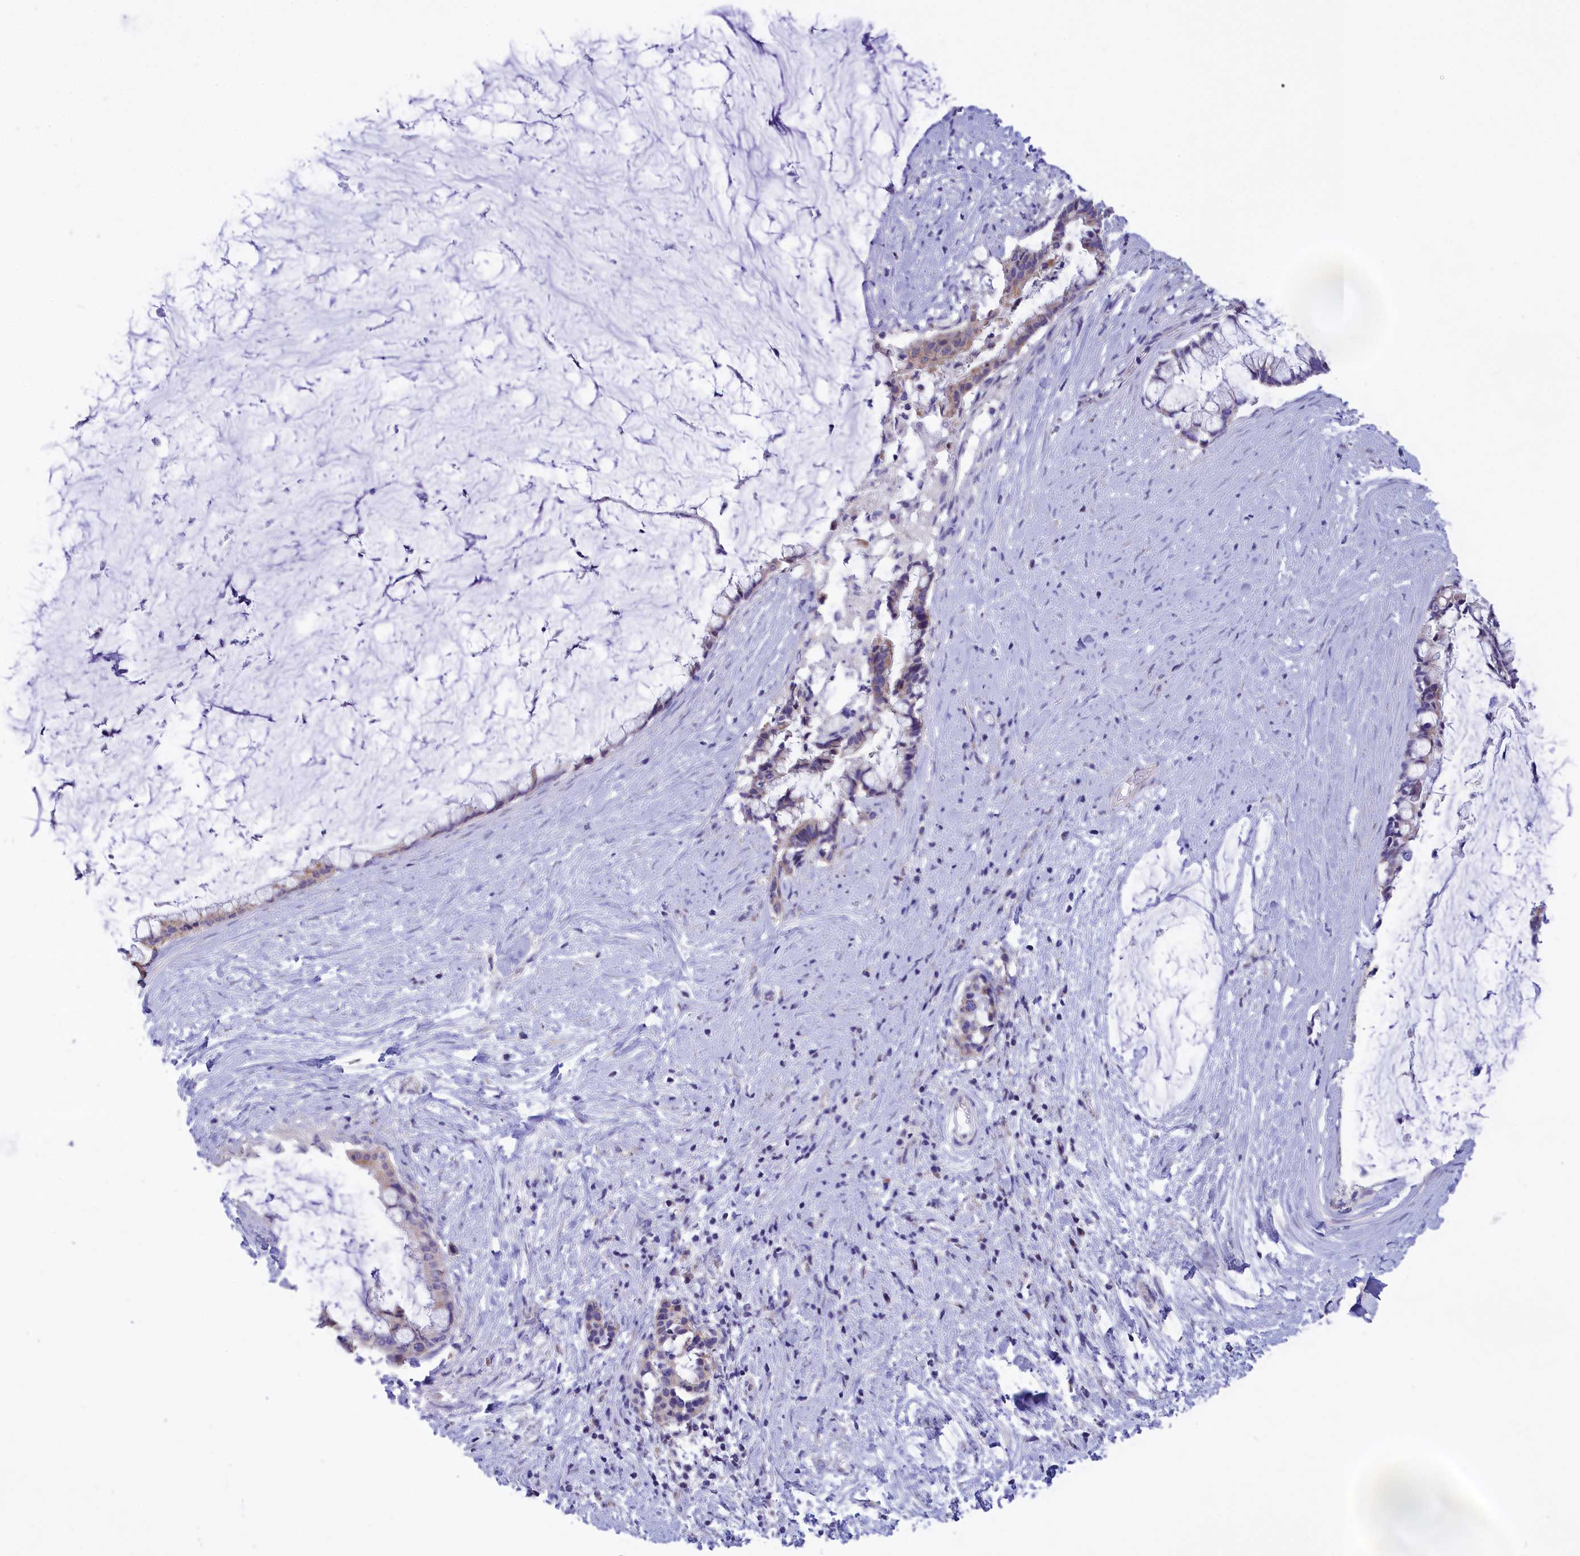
{"staining": {"intensity": "weak", "quantity": "<25%", "location": "cytoplasmic/membranous"}, "tissue": "pancreatic cancer", "cell_type": "Tumor cells", "image_type": "cancer", "snomed": [{"axis": "morphology", "description": "Adenocarcinoma, NOS"}, {"axis": "topography", "description": "Pancreas"}], "caption": "Protein analysis of pancreatic cancer displays no significant expression in tumor cells.", "gene": "CYP2U1", "patient": {"sex": "male", "age": 41}}